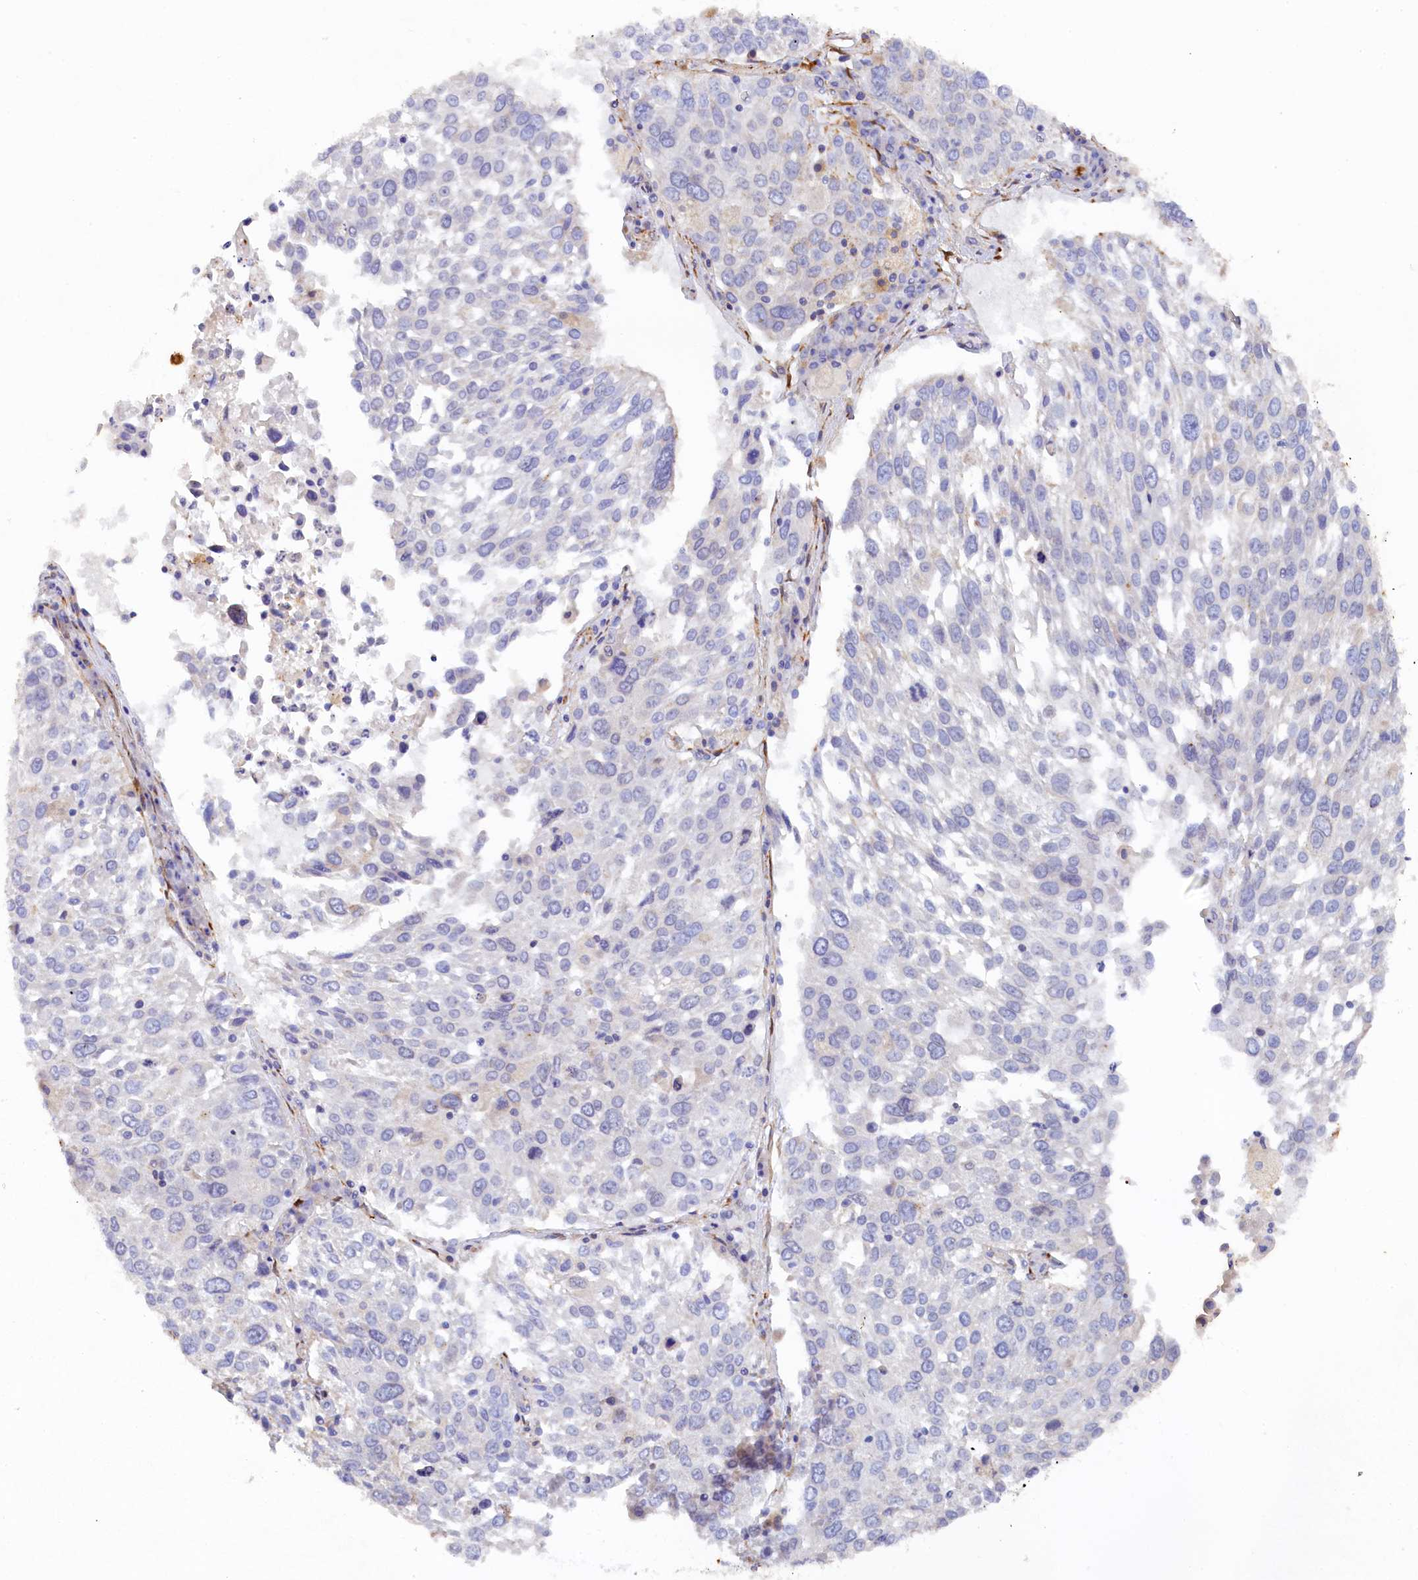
{"staining": {"intensity": "negative", "quantity": "none", "location": "none"}, "tissue": "lung cancer", "cell_type": "Tumor cells", "image_type": "cancer", "snomed": [{"axis": "morphology", "description": "Squamous cell carcinoma, NOS"}, {"axis": "topography", "description": "Lung"}], "caption": "An image of lung squamous cell carcinoma stained for a protein demonstrates no brown staining in tumor cells. (Brightfield microscopy of DAB (3,3'-diaminobenzidine) immunohistochemistry (IHC) at high magnification).", "gene": "POGLUT3", "patient": {"sex": "male", "age": 65}}